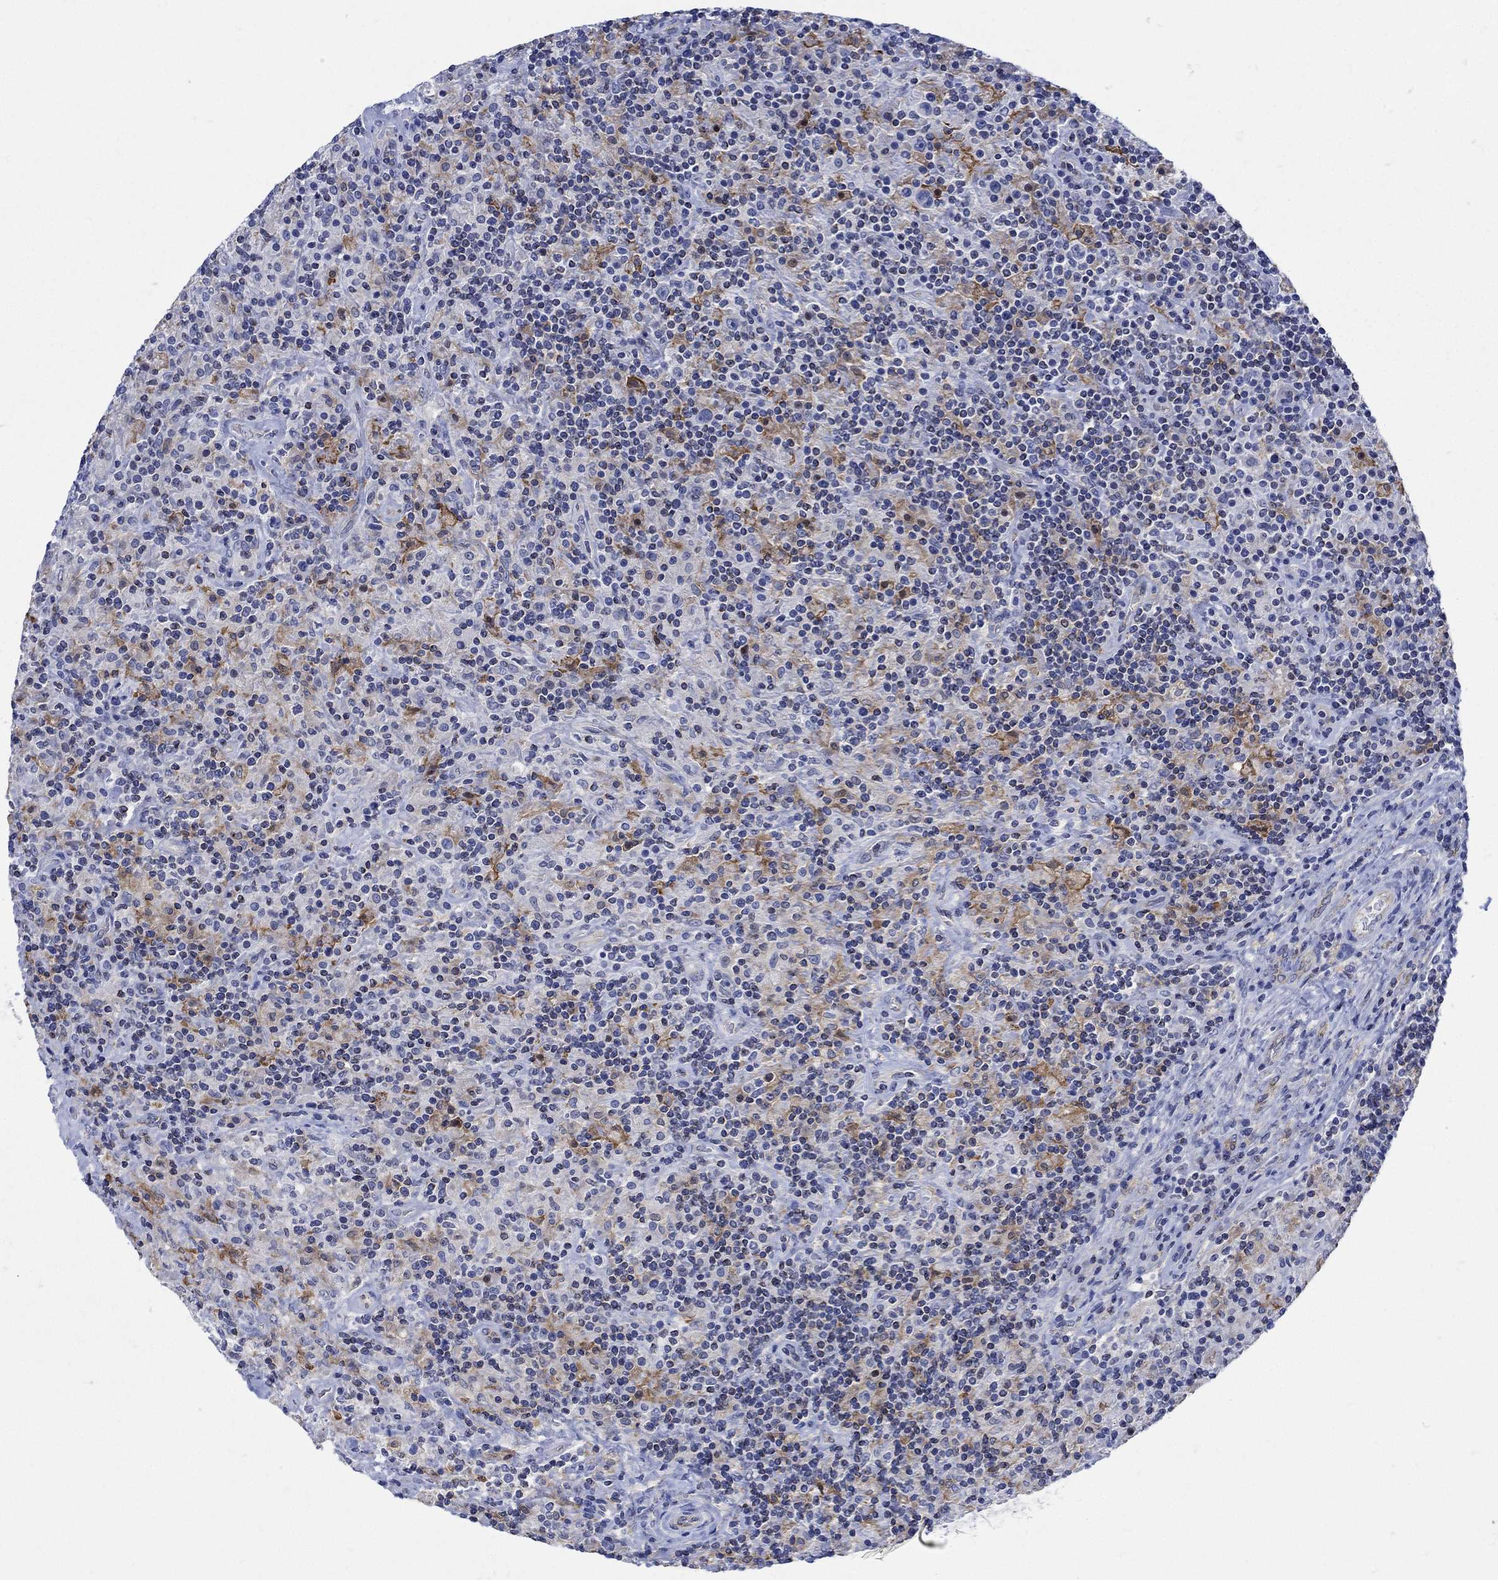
{"staining": {"intensity": "negative", "quantity": "none", "location": "none"}, "tissue": "lymphoma", "cell_type": "Tumor cells", "image_type": "cancer", "snomed": [{"axis": "morphology", "description": "Hodgkin's disease, NOS"}, {"axis": "topography", "description": "Lymph node"}], "caption": "High magnification brightfield microscopy of lymphoma stained with DAB (brown) and counterstained with hematoxylin (blue): tumor cells show no significant expression. (Brightfield microscopy of DAB (3,3'-diaminobenzidine) immunohistochemistry at high magnification).", "gene": "PHF21B", "patient": {"sex": "male", "age": 70}}